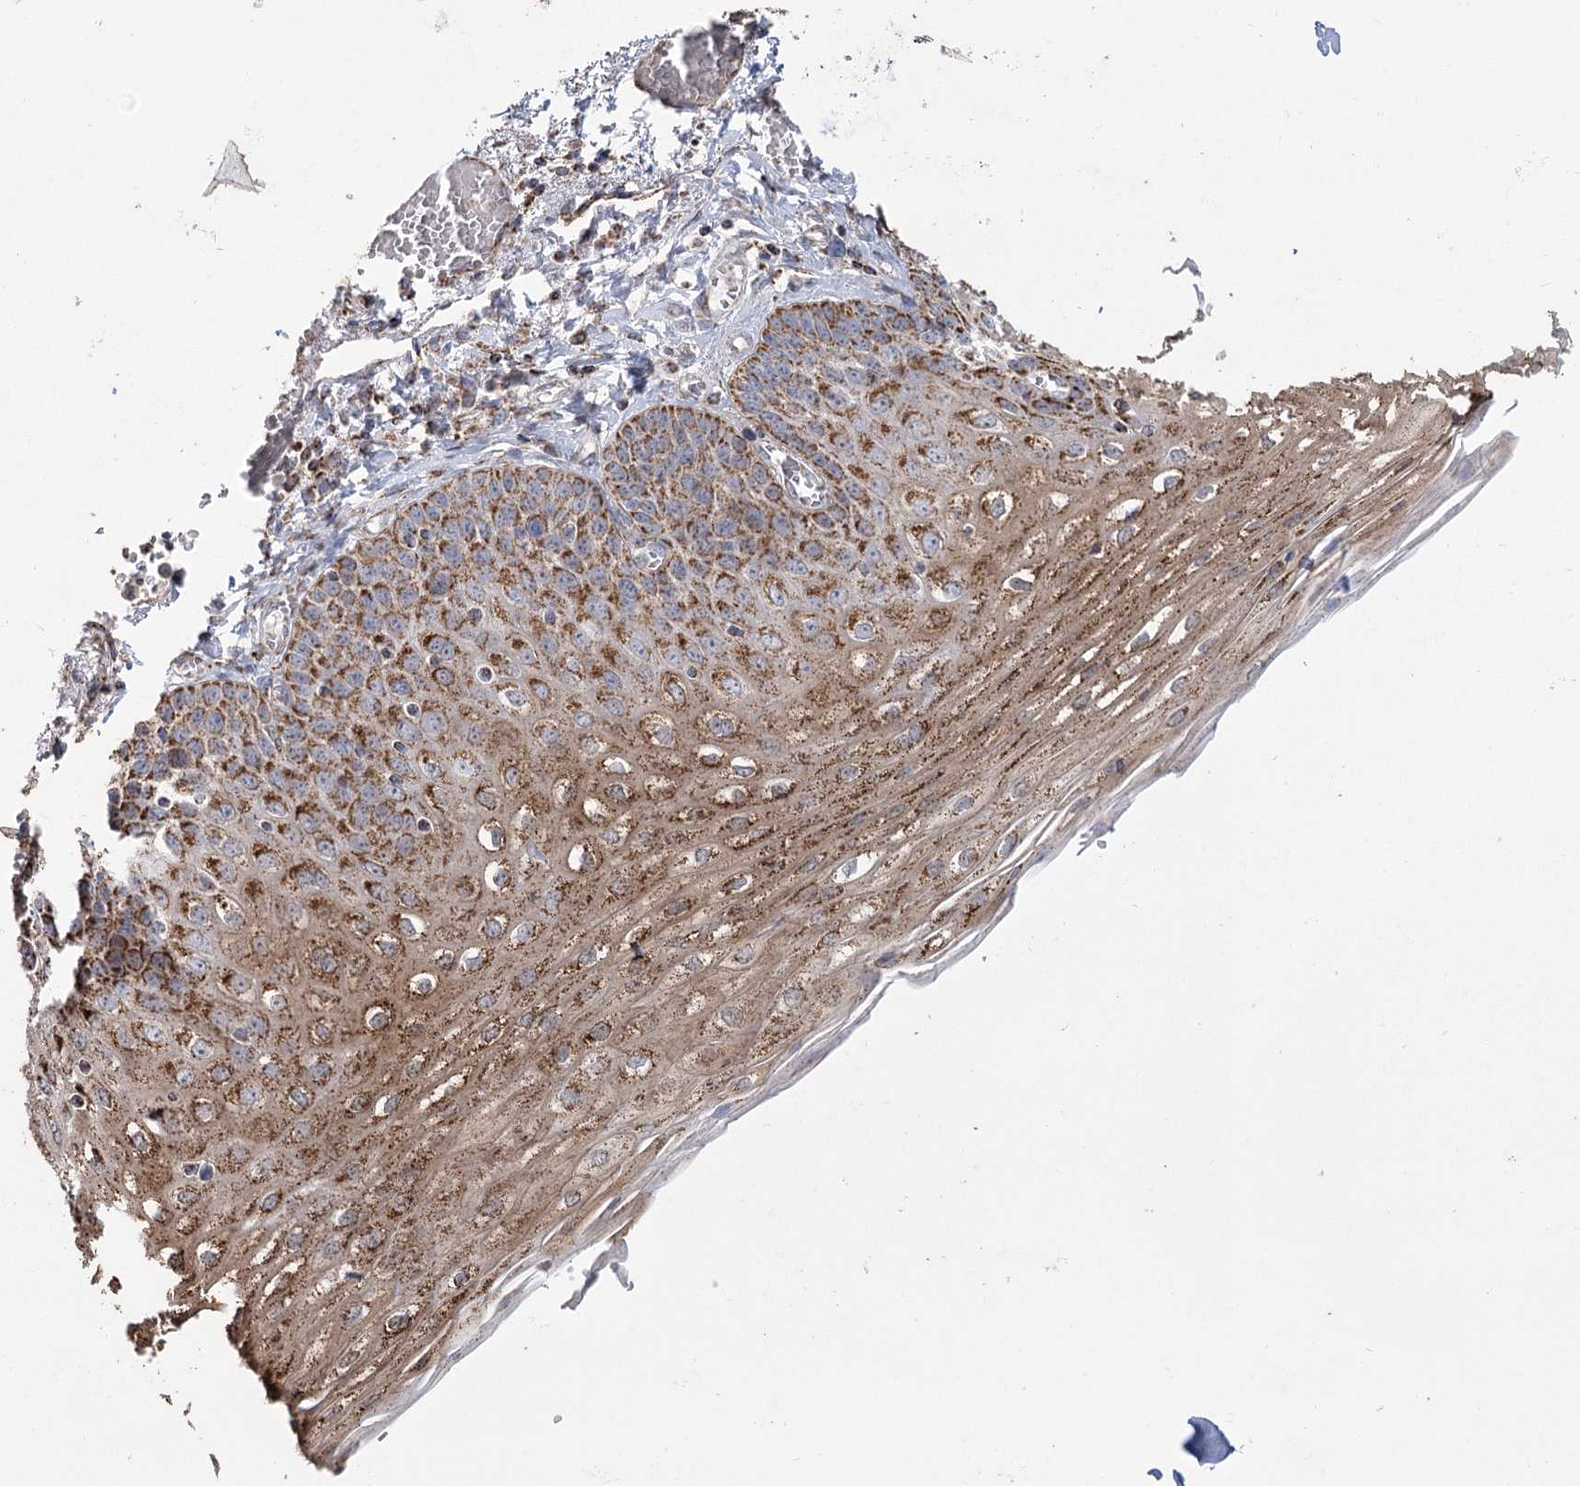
{"staining": {"intensity": "strong", "quantity": ">75%", "location": "cytoplasmic/membranous"}, "tissue": "esophagus", "cell_type": "Squamous epithelial cells", "image_type": "normal", "snomed": [{"axis": "morphology", "description": "Normal tissue, NOS"}, {"axis": "topography", "description": "Esophagus"}], "caption": "Immunohistochemical staining of normal esophagus displays strong cytoplasmic/membranous protein expression in approximately >75% of squamous epithelial cells. The staining is performed using DAB brown chromogen to label protein expression. The nuclei are counter-stained blue using hematoxylin.", "gene": "RANBP3L", "patient": {"sex": "male", "age": 81}}